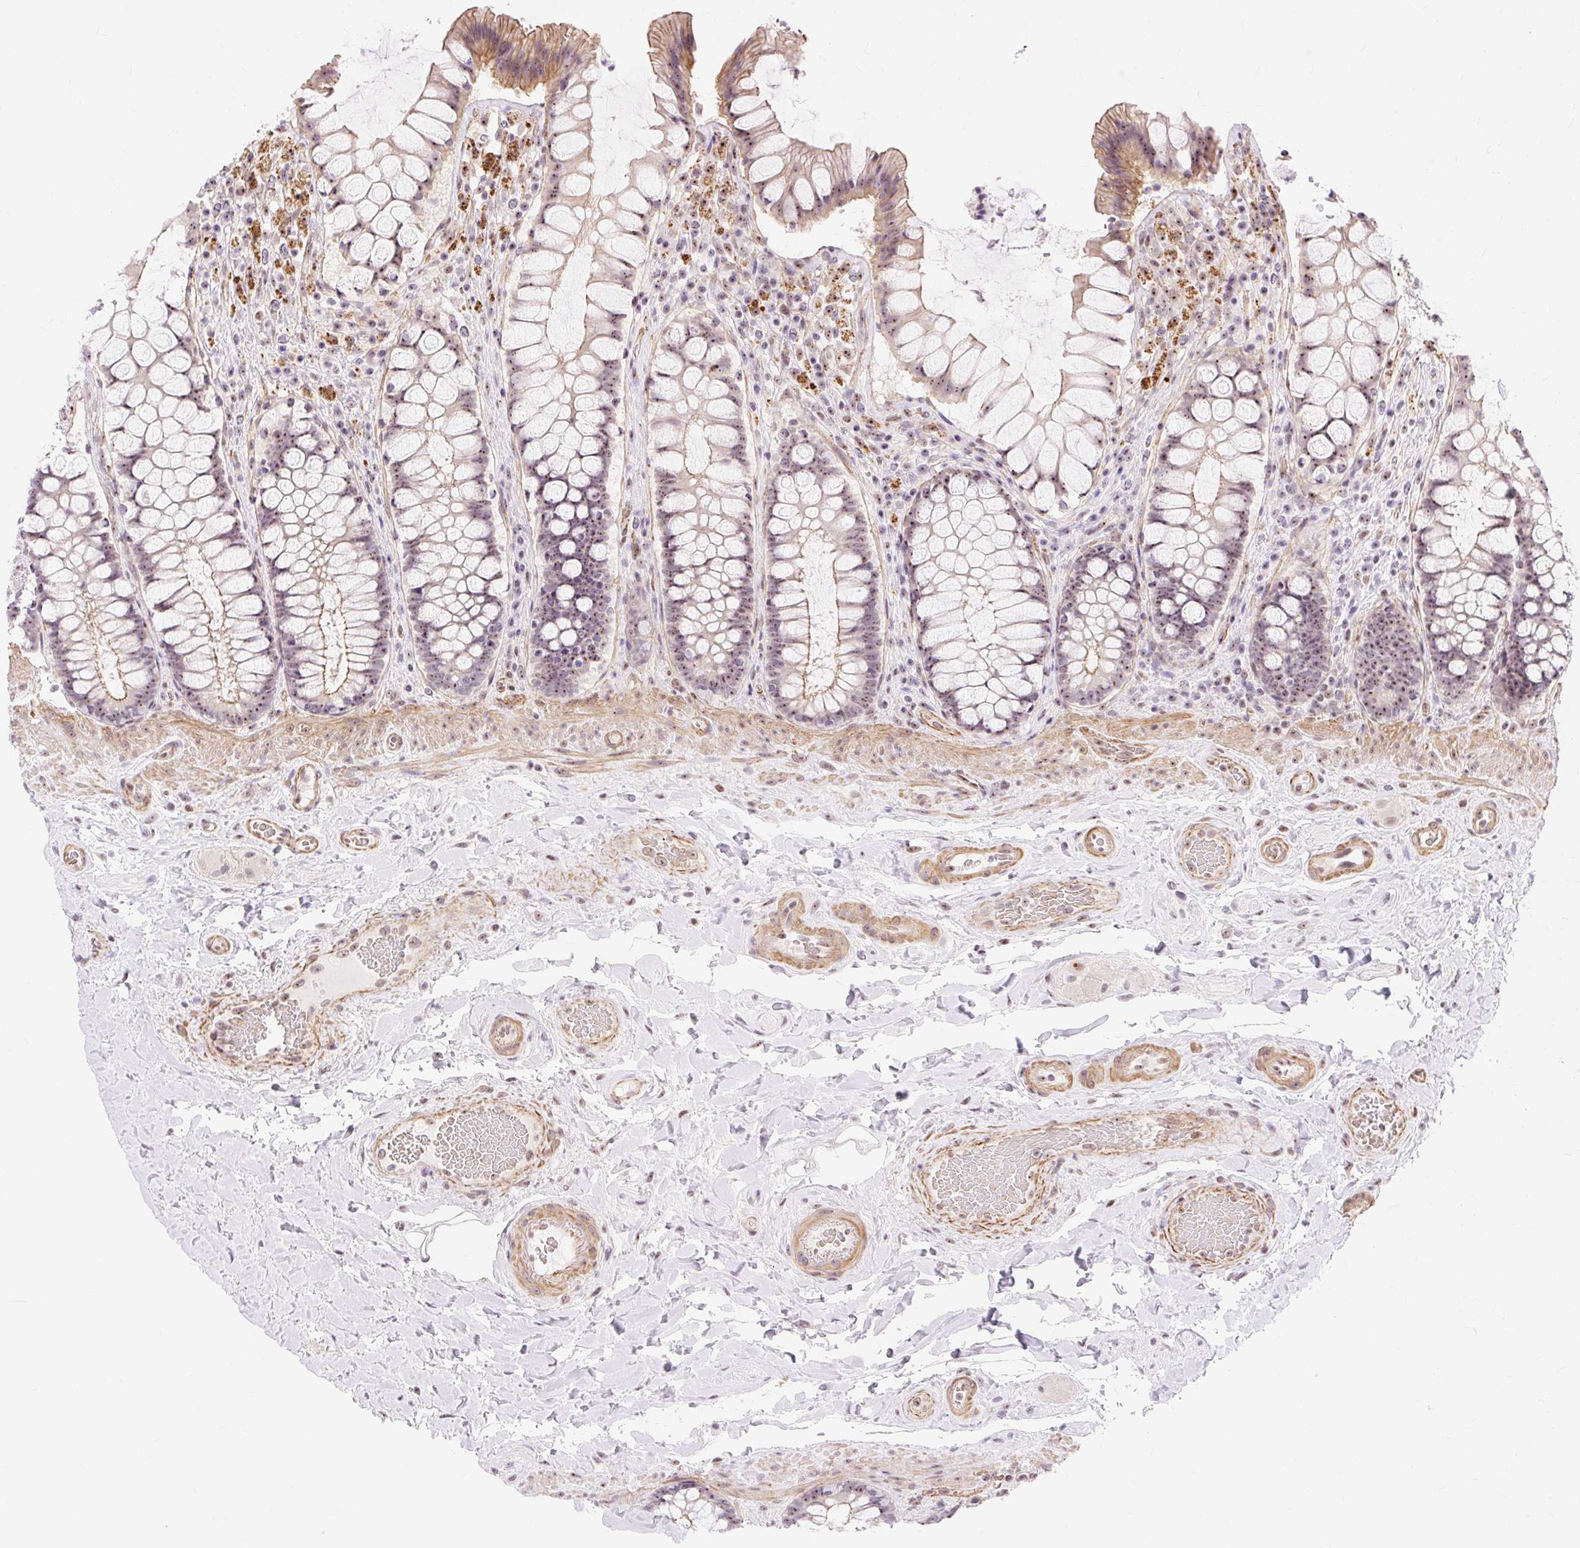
{"staining": {"intensity": "moderate", "quantity": ">75%", "location": "cytoplasmic/membranous,nuclear"}, "tissue": "rectum", "cell_type": "Glandular cells", "image_type": "normal", "snomed": [{"axis": "morphology", "description": "Normal tissue, NOS"}, {"axis": "topography", "description": "Rectum"}], "caption": "Unremarkable rectum was stained to show a protein in brown. There is medium levels of moderate cytoplasmic/membranous,nuclear expression in approximately >75% of glandular cells. Using DAB (3,3'-diaminobenzidine) (brown) and hematoxylin (blue) stains, captured at high magnification using brightfield microscopy.", "gene": "OBP2A", "patient": {"sex": "female", "age": 58}}